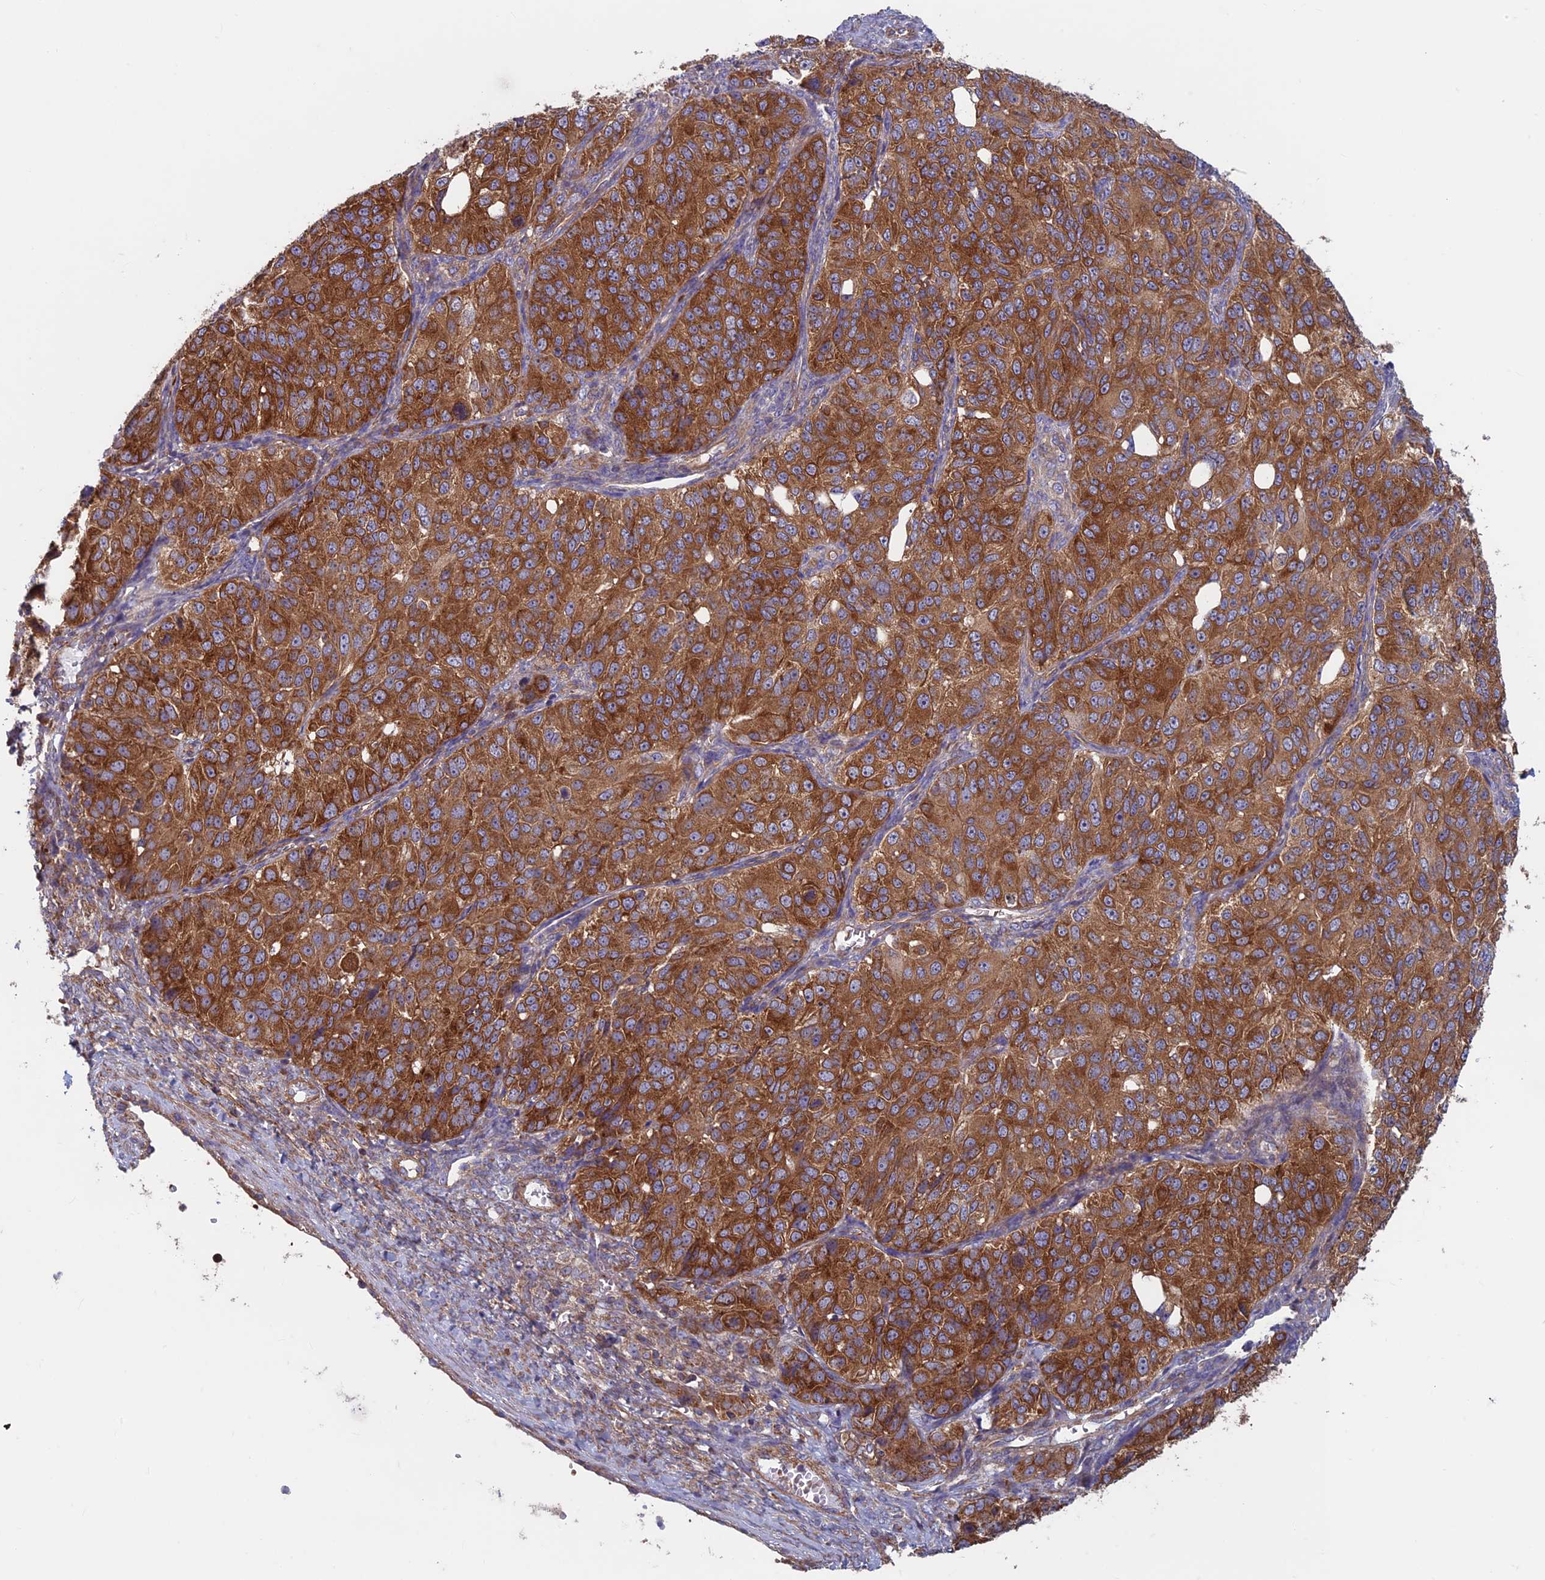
{"staining": {"intensity": "strong", "quantity": ">75%", "location": "cytoplasmic/membranous"}, "tissue": "ovarian cancer", "cell_type": "Tumor cells", "image_type": "cancer", "snomed": [{"axis": "morphology", "description": "Carcinoma, endometroid"}, {"axis": "topography", "description": "Ovary"}], "caption": "Endometroid carcinoma (ovarian) tissue reveals strong cytoplasmic/membranous positivity in approximately >75% of tumor cells", "gene": "DNM1L", "patient": {"sex": "female", "age": 51}}